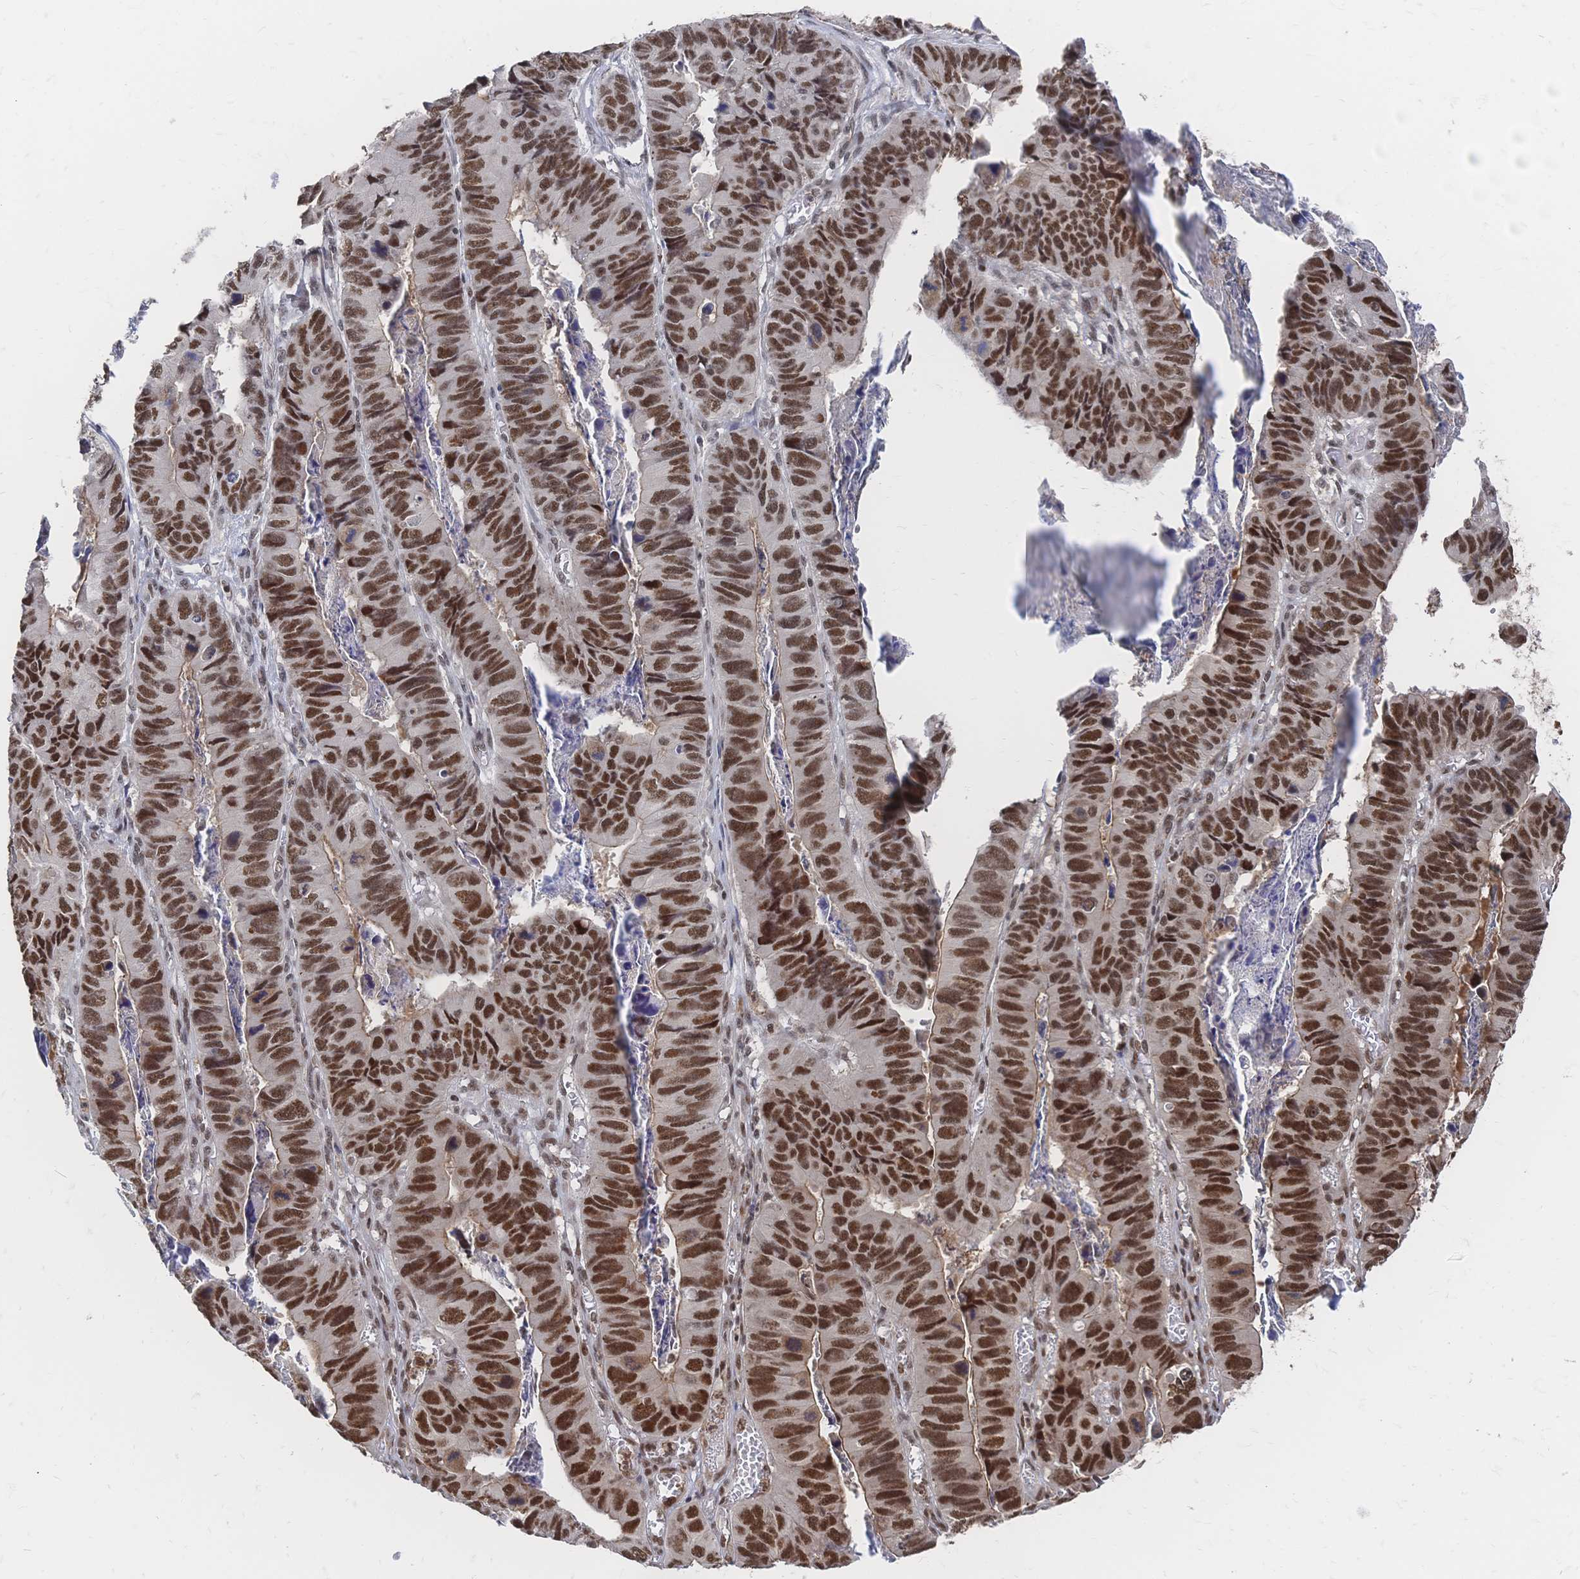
{"staining": {"intensity": "strong", "quantity": ">75%", "location": "nuclear"}, "tissue": "stomach cancer", "cell_type": "Tumor cells", "image_type": "cancer", "snomed": [{"axis": "morphology", "description": "Adenocarcinoma, NOS"}, {"axis": "topography", "description": "Stomach, lower"}], "caption": "Strong nuclear staining for a protein is appreciated in approximately >75% of tumor cells of adenocarcinoma (stomach) using IHC.", "gene": "NELFA", "patient": {"sex": "male", "age": 77}}